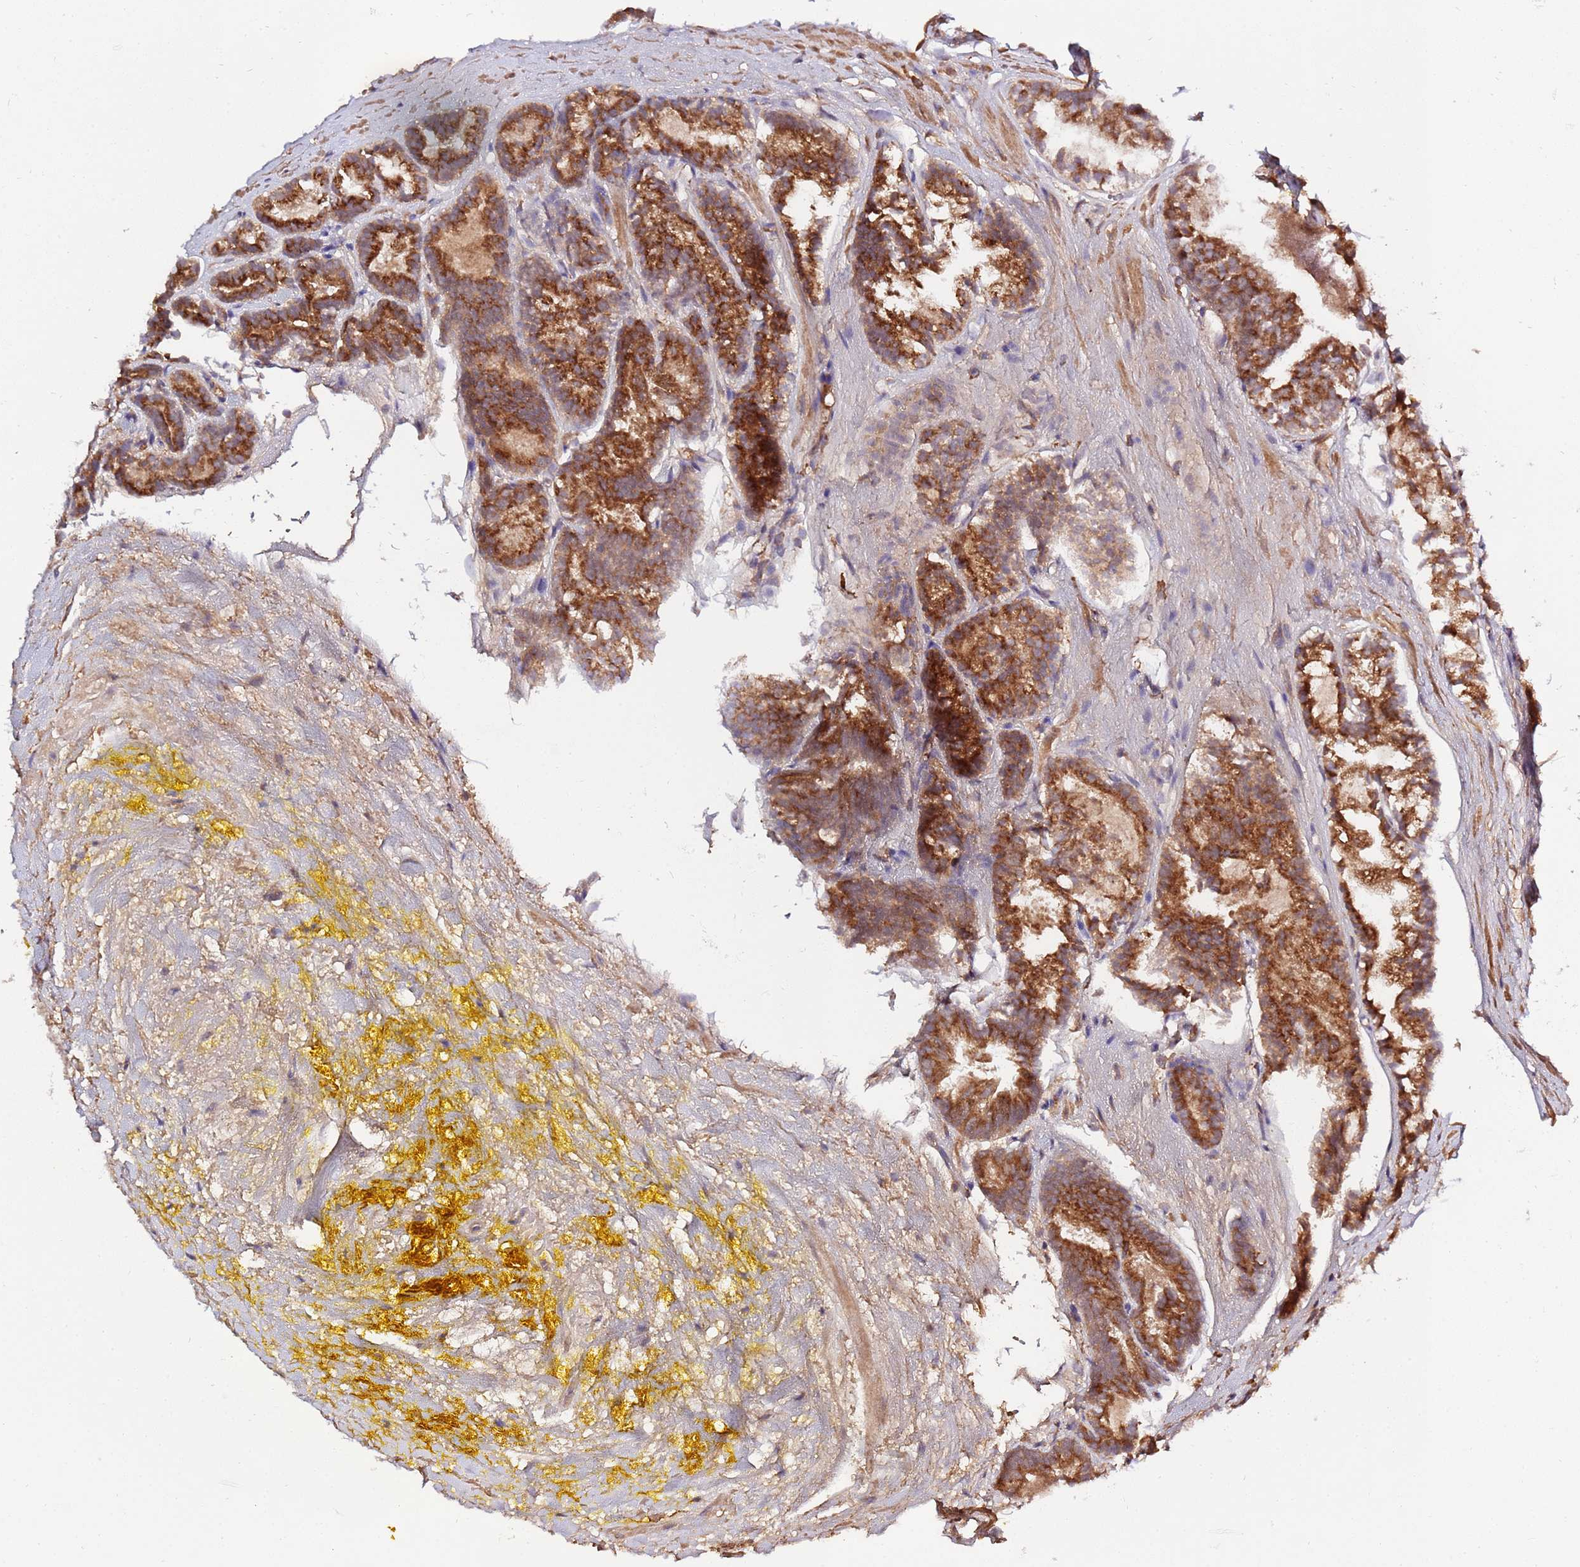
{"staining": {"intensity": "strong", "quantity": ">75%", "location": "cytoplasmic/membranous"}, "tissue": "prostate cancer", "cell_type": "Tumor cells", "image_type": "cancer", "snomed": [{"axis": "morphology", "description": "Adenocarcinoma, High grade"}, {"axis": "topography", "description": "Prostate"}], "caption": "Strong cytoplasmic/membranous protein staining is seen in about >75% of tumor cells in prostate cancer.", "gene": "ZNF624", "patient": {"sex": "male", "age": 72}}